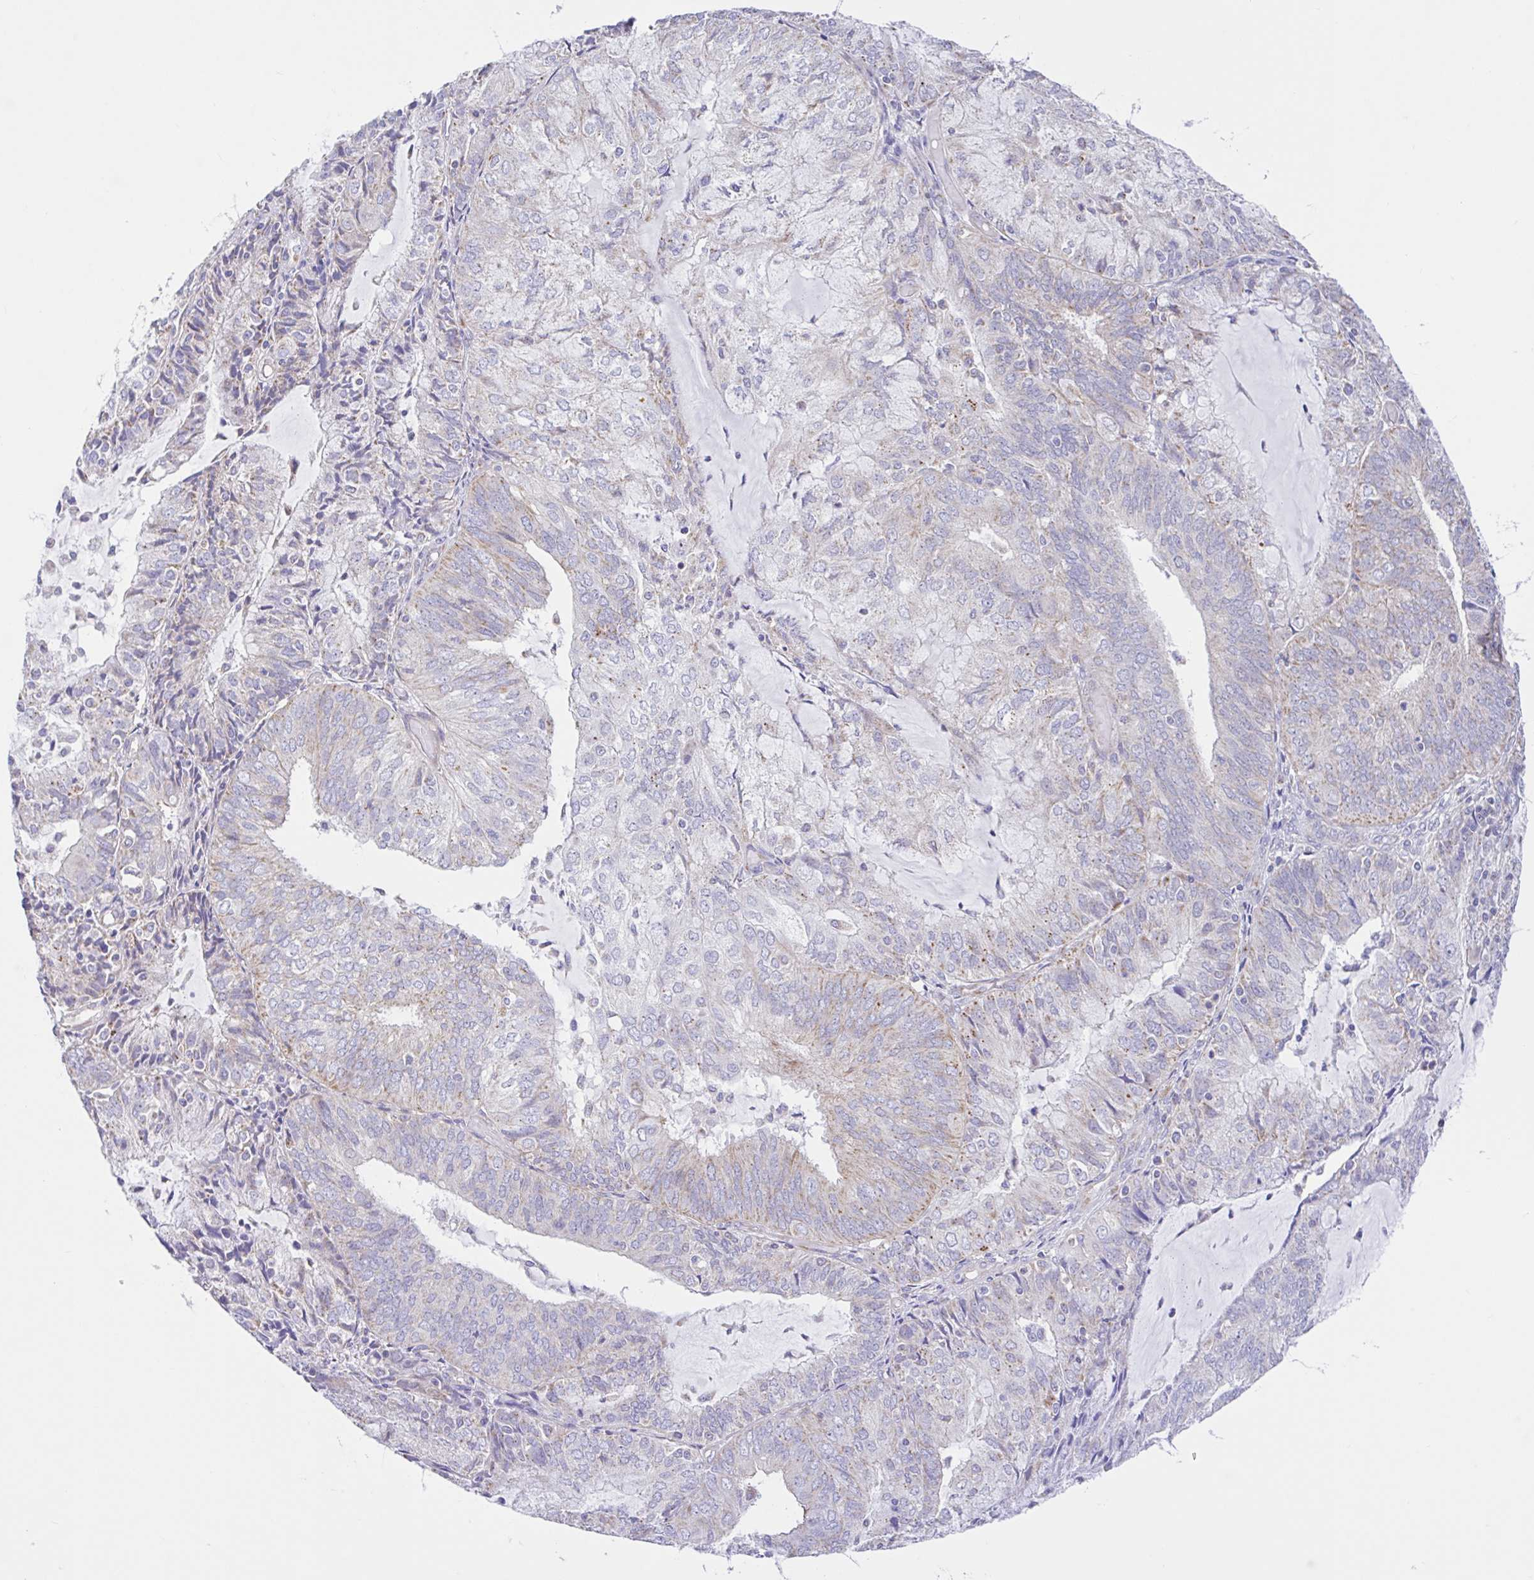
{"staining": {"intensity": "weak", "quantity": "<25%", "location": "cytoplasmic/membranous"}, "tissue": "endometrial cancer", "cell_type": "Tumor cells", "image_type": "cancer", "snomed": [{"axis": "morphology", "description": "Adenocarcinoma, NOS"}, {"axis": "topography", "description": "Endometrium"}], "caption": "Tumor cells are negative for protein expression in human endometrial cancer.", "gene": "NDUFS2", "patient": {"sex": "female", "age": 81}}